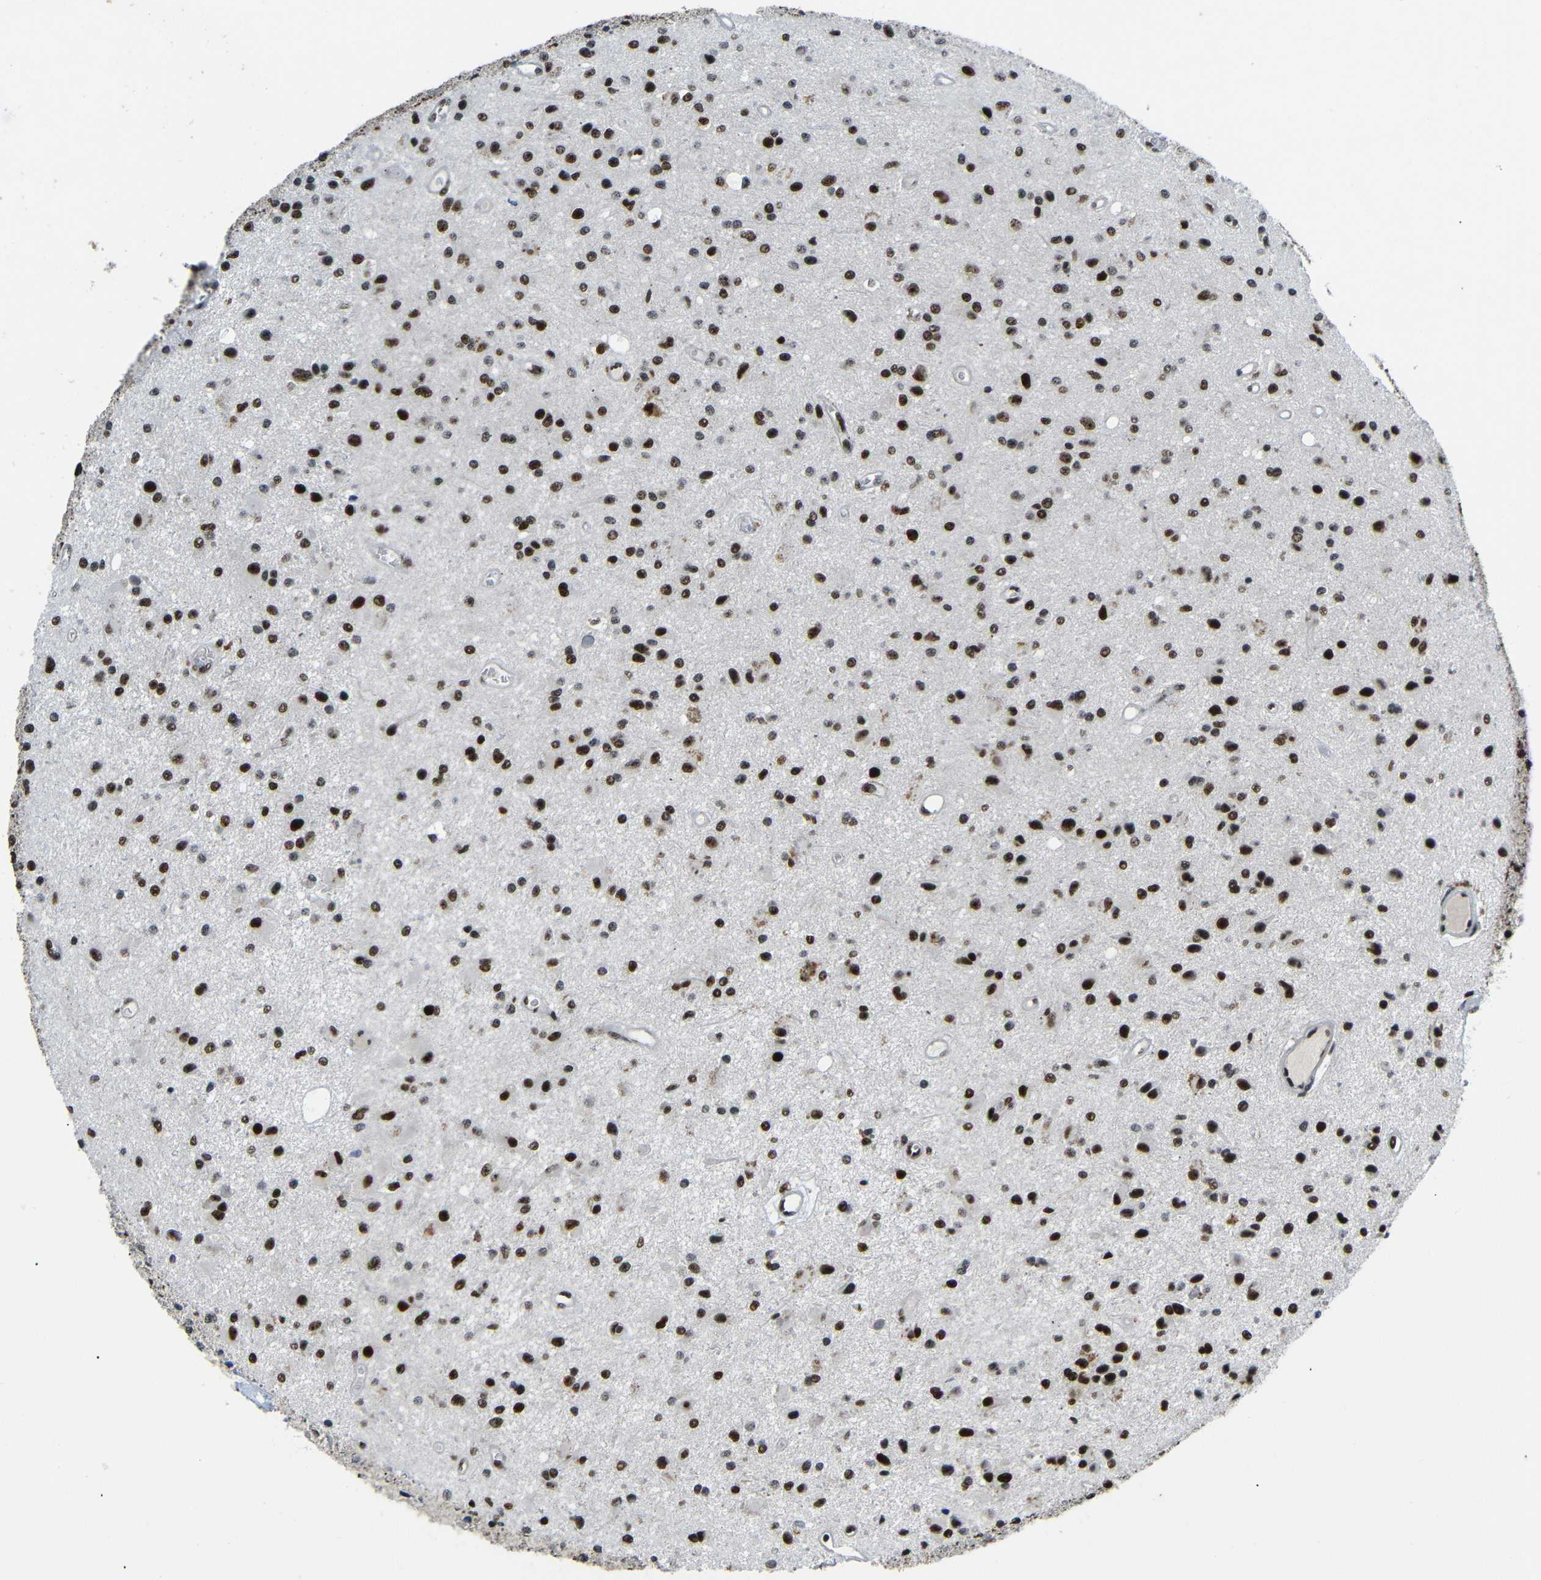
{"staining": {"intensity": "strong", "quantity": ">75%", "location": "nuclear"}, "tissue": "glioma", "cell_type": "Tumor cells", "image_type": "cancer", "snomed": [{"axis": "morphology", "description": "Glioma, malignant, Low grade"}, {"axis": "topography", "description": "Brain"}], "caption": "About >75% of tumor cells in human glioma reveal strong nuclear protein expression as visualized by brown immunohistochemical staining.", "gene": "SETDB2", "patient": {"sex": "male", "age": 58}}